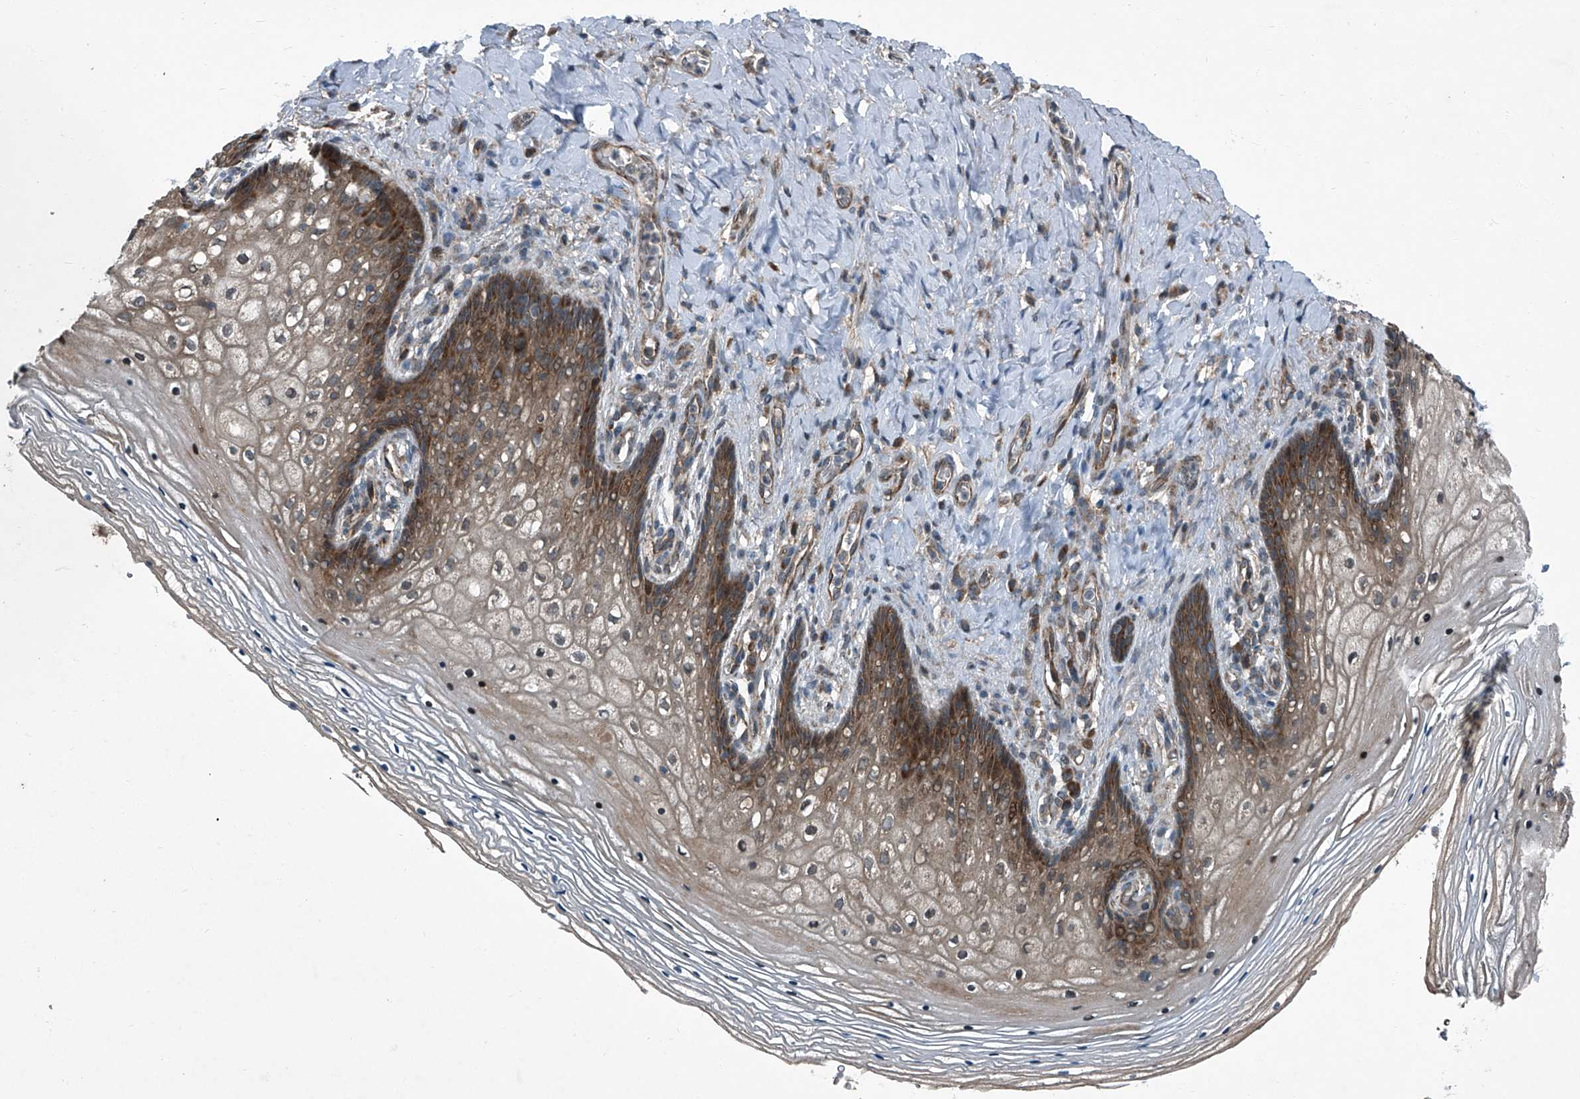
{"staining": {"intensity": "moderate", "quantity": "25%-75%", "location": "cytoplasmic/membranous,nuclear"}, "tissue": "vagina", "cell_type": "Squamous epithelial cells", "image_type": "normal", "snomed": [{"axis": "morphology", "description": "Normal tissue, NOS"}, {"axis": "topography", "description": "Vagina"}], "caption": "High-power microscopy captured an IHC histopathology image of benign vagina, revealing moderate cytoplasmic/membranous,nuclear staining in approximately 25%-75% of squamous epithelial cells.", "gene": "SENP2", "patient": {"sex": "female", "age": 60}}